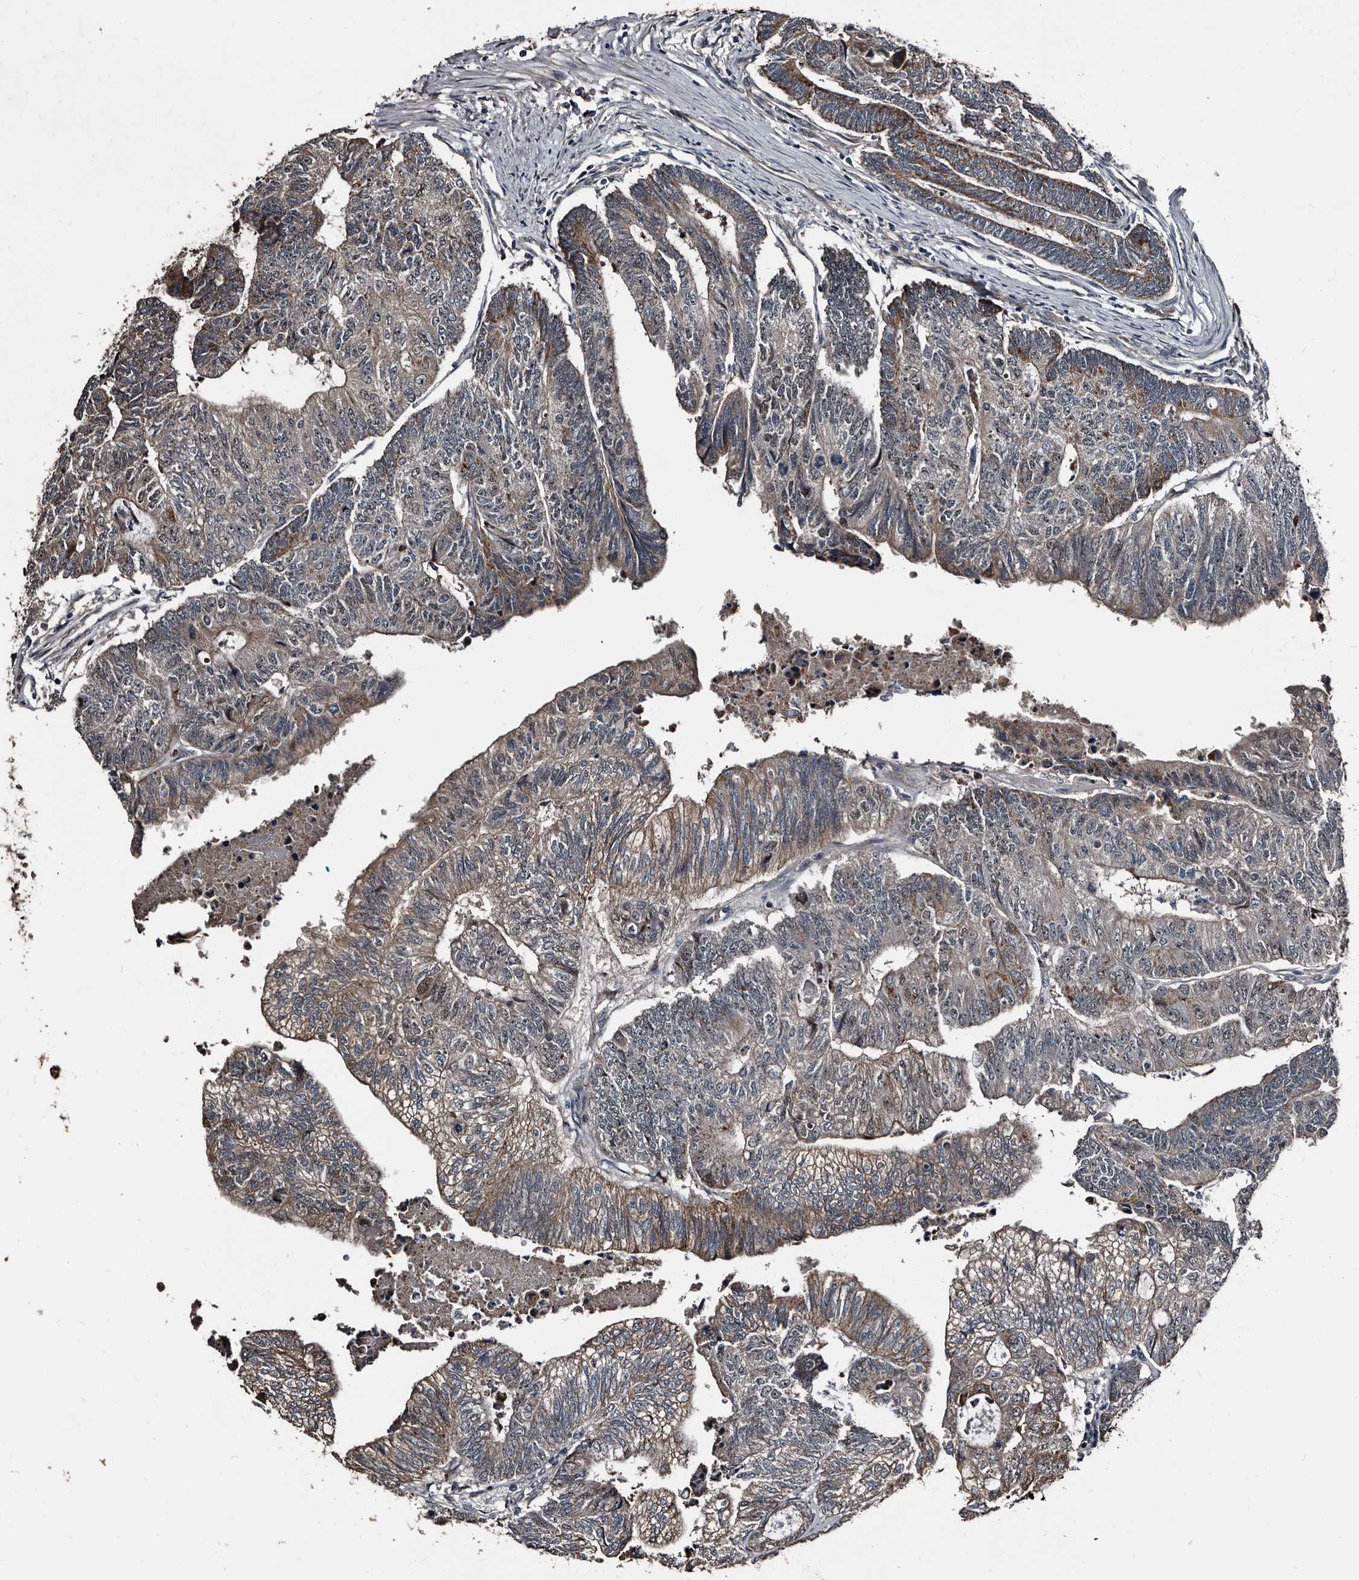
{"staining": {"intensity": "weak", "quantity": "25%-75%", "location": "cytoplasmic/membranous"}, "tissue": "colorectal cancer", "cell_type": "Tumor cells", "image_type": "cancer", "snomed": [{"axis": "morphology", "description": "Adenocarcinoma, NOS"}, {"axis": "topography", "description": "Colon"}], "caption": "A histopathology image showing weak cytoplasmic/membranous positivity in about 25%-75% of tumor cells in colorectal cancer, as visualized by brown immunohistochemical staining.", "gene": "DHPS", "patient": {"sex": "female", "age": 67}}